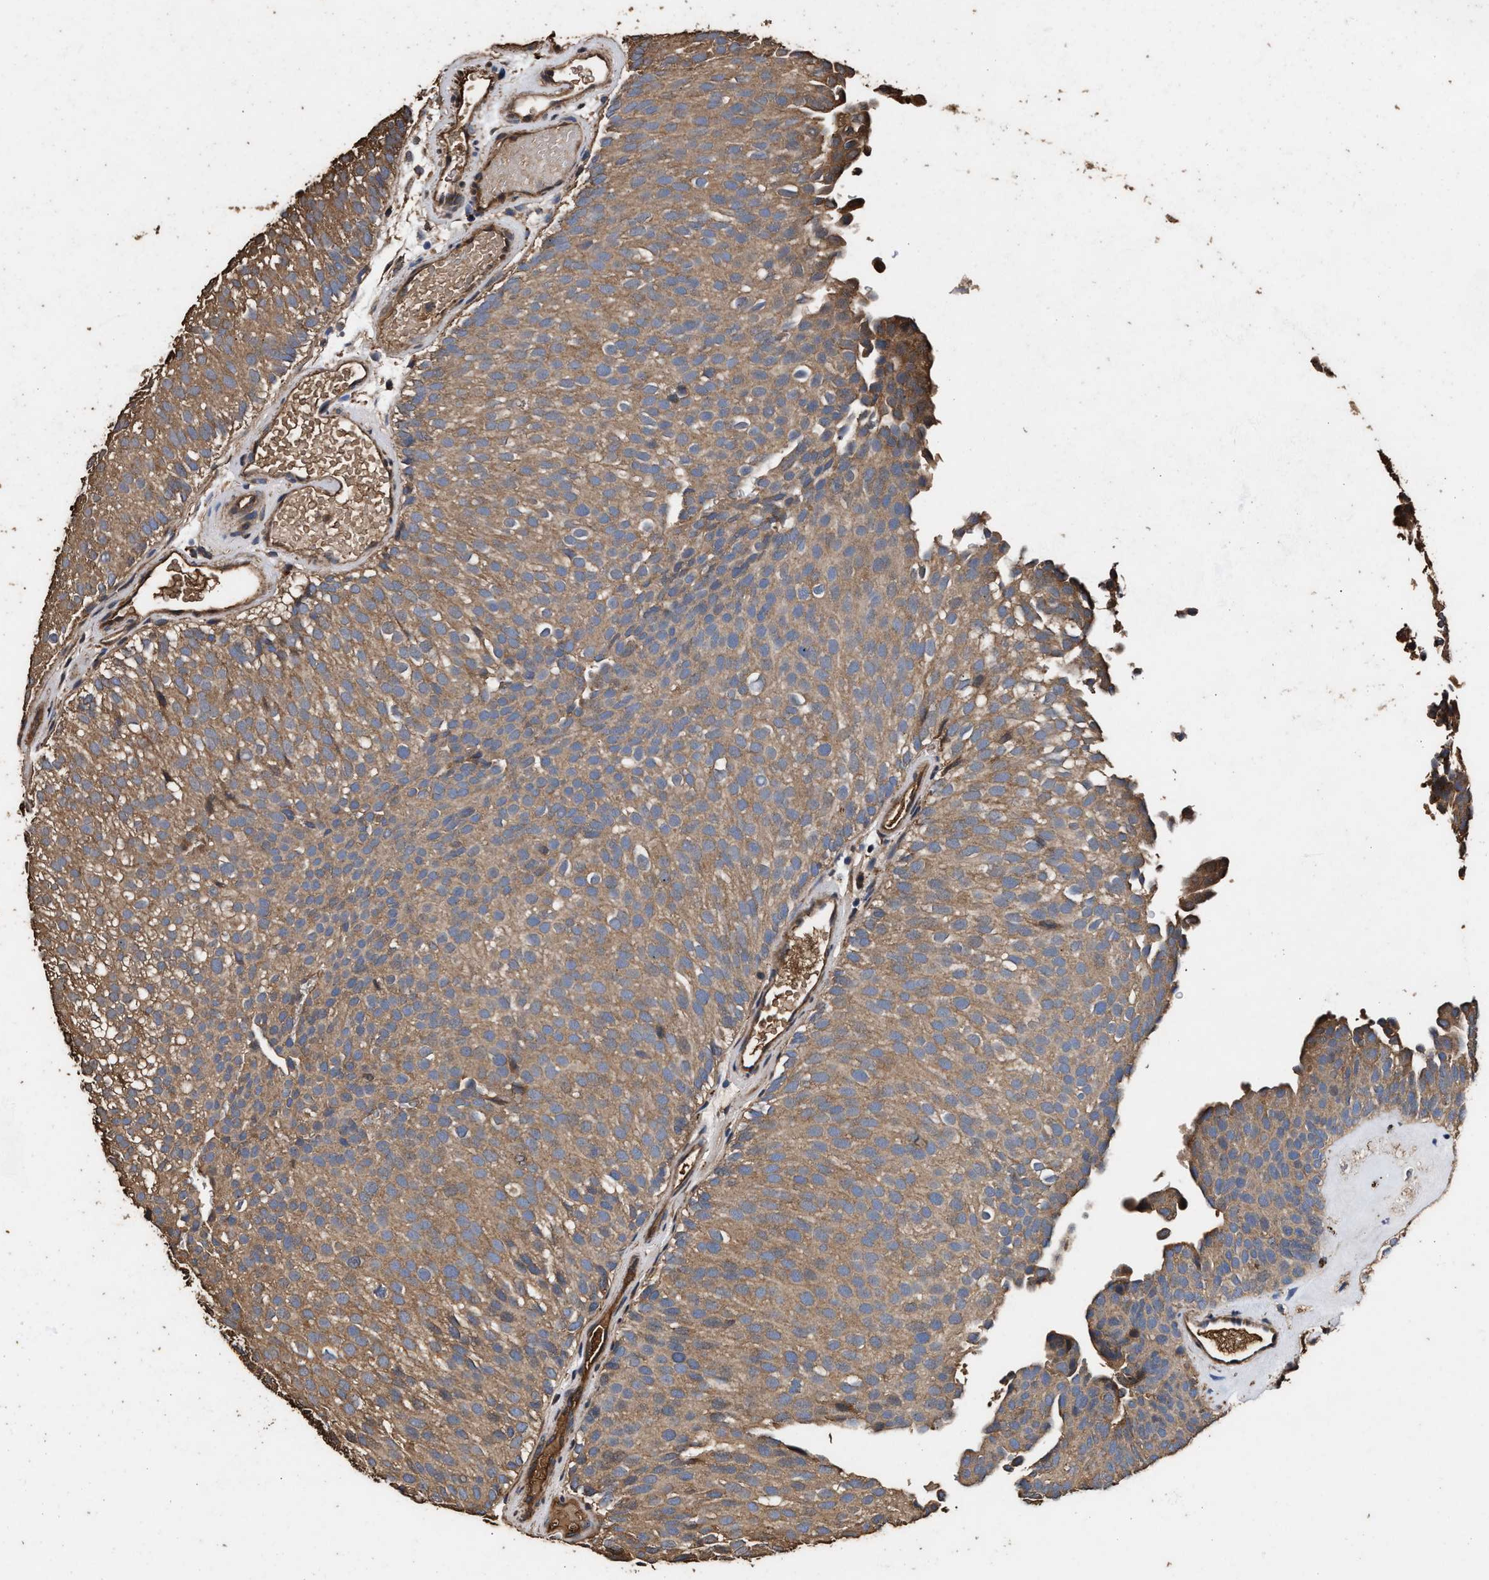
{"staining": {"intensity": "moderate", "quantity": ">75%", "location": "cytoplasmic/membranous"}, "tissue": "urothelial cancer", "cell_type": "Tumor cells", "image_type": "cancer", "snomed": [{"axis": "morphology", "description": "Urothelial carcinoma, Low grade"}, {"axis": "topography", "description": "Urinary bladder"}], "caption": "Immunohistochemistry image of neoplastic tissue: human urothelial cancer stained using IHC exhibits medium levels of moderate protein expression localized specifically in the cytoplasmic/membranous of tumor cells, appearing as a cytoplasmic/membranous brown color.", "gene": "KYAT1", "patient": {"sex": "male", "age": 78}}